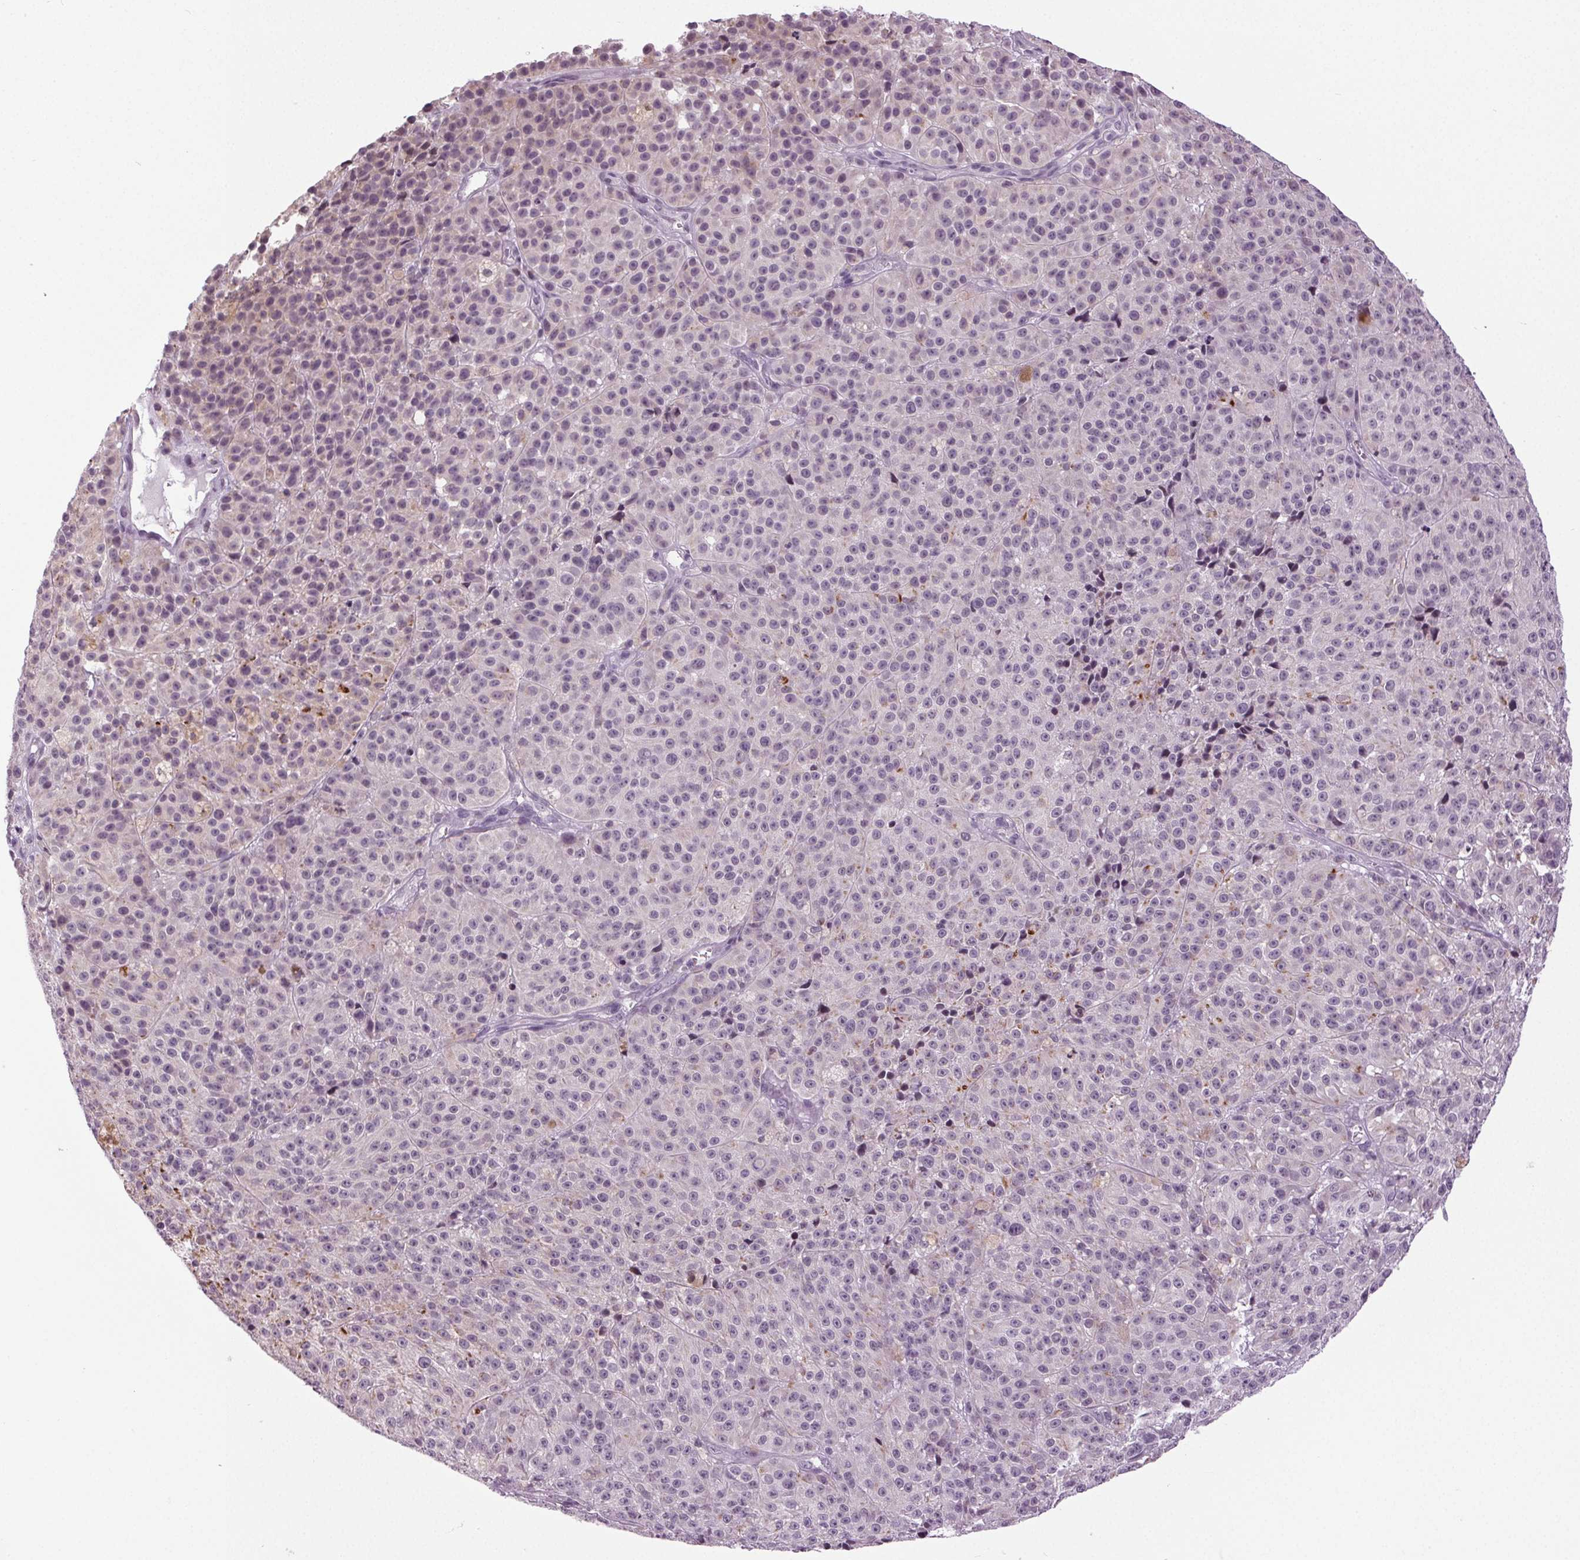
{"staining": {"intensity": "negative", "quantity": "none", "location": "none"}, "tissue": "melanoma", "cell_type": "Tumor cells", "image_type": "cancer", "snomed": [{"axis": "morphology", "description": "Malignant melanoma, NOS"}, {"axis": "topography", "description": "Skin"}], "caption": "An immunohistochemistry (IHC) histopathology image of melanoma is shown. There is no staining in tumor cells of melanoma.", "gene": "DNAH12", "patient": {"sex": "female", "age": 58}}